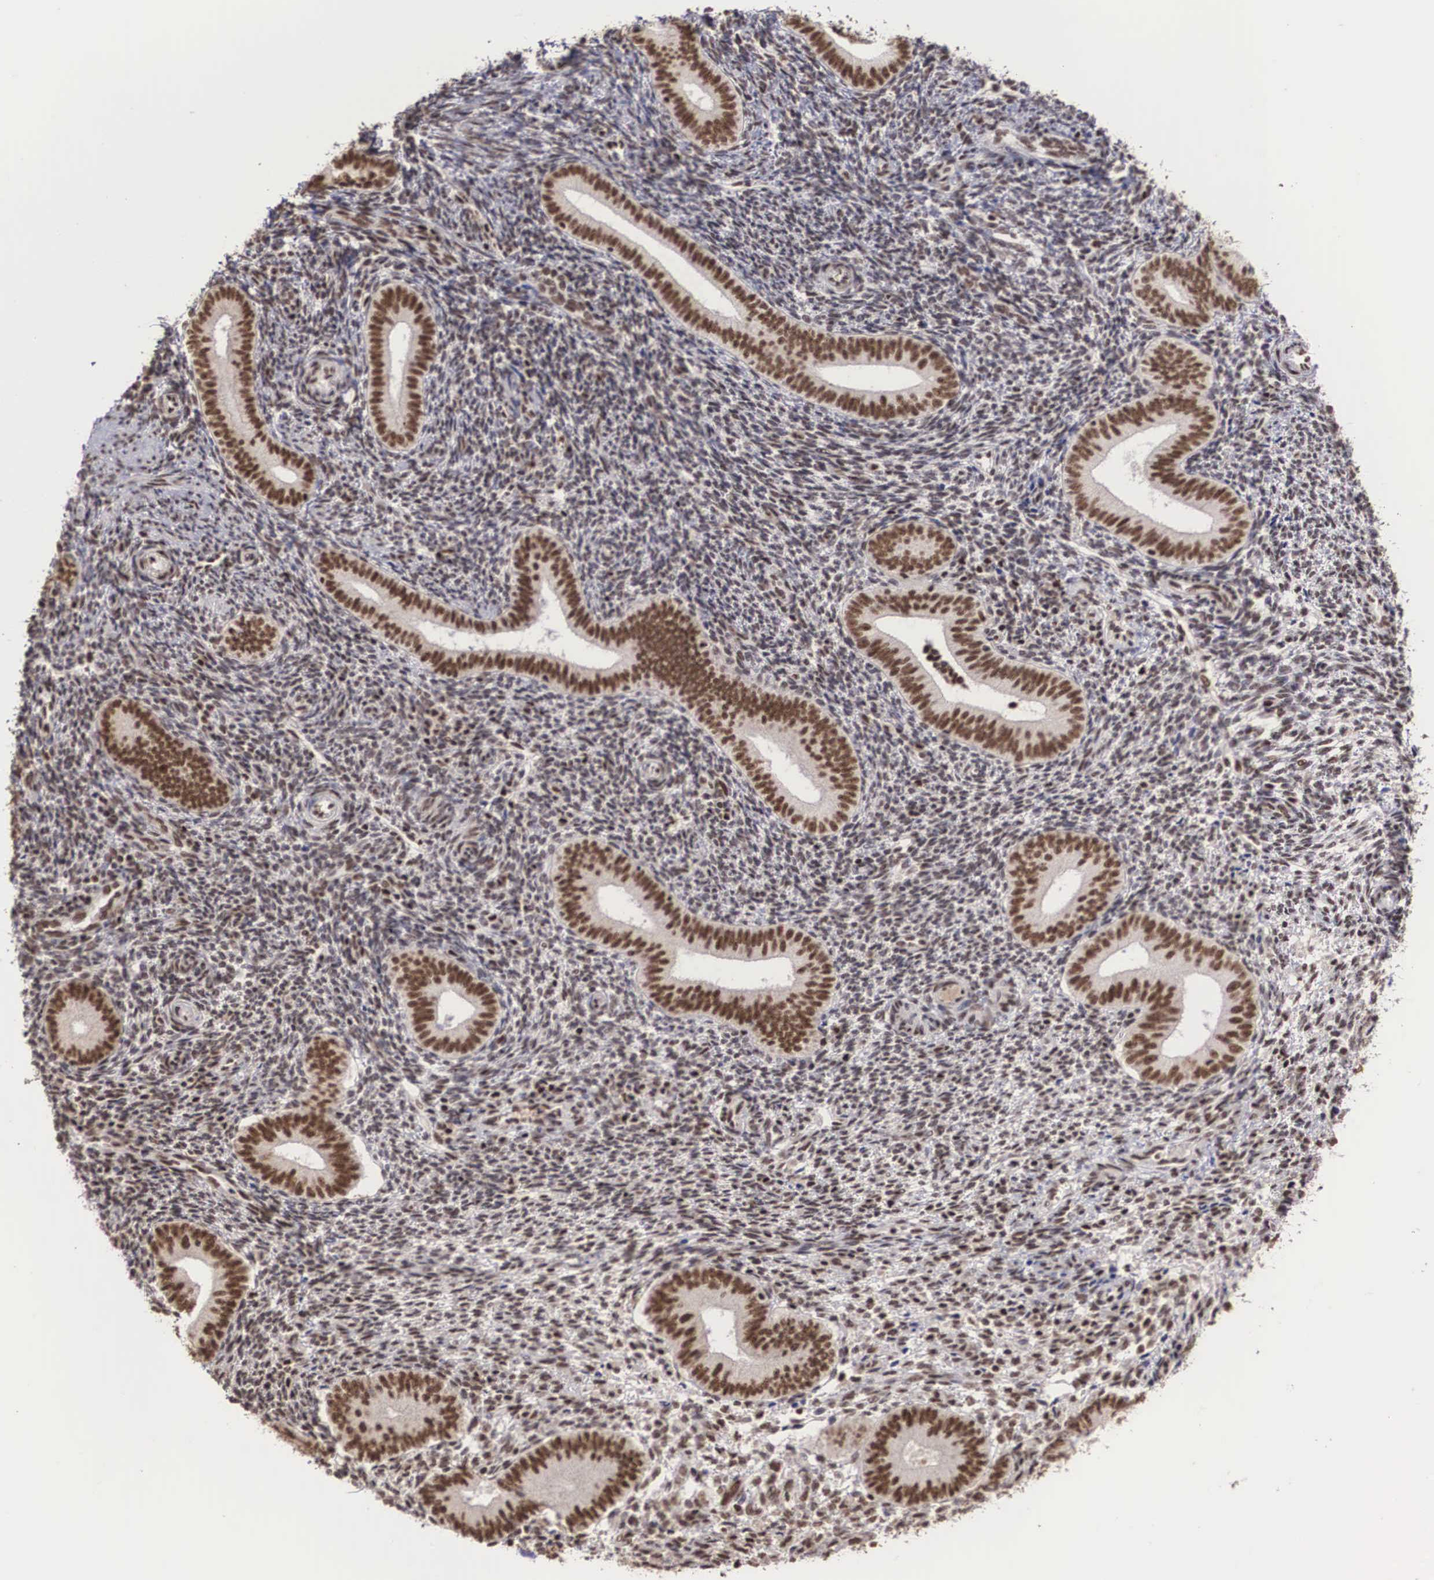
{"staining": {"intensity": "moderate", "quantity": "25%-75%", "location": "nuclear"}, "tissue": "endometrium", "cell_type": "Cells in endometrial stroma", "image_type": "normal", "snomed": [{"axis": "morphology", "description": "Normal tissue, NOS"}, {"axis": "topography", "description": "Endometrium"}], "caption": "IHC (DAB) staining of unremarkable human endometrium displays moderate nuclear protein staining in approximately 25%-75% of cells in endometrial stroma. IHC stains the protein of interest in brown and the nuclei are stained blue.", "gene": "HTATSF1", "patient": {"sex": "female", "age": 35}}